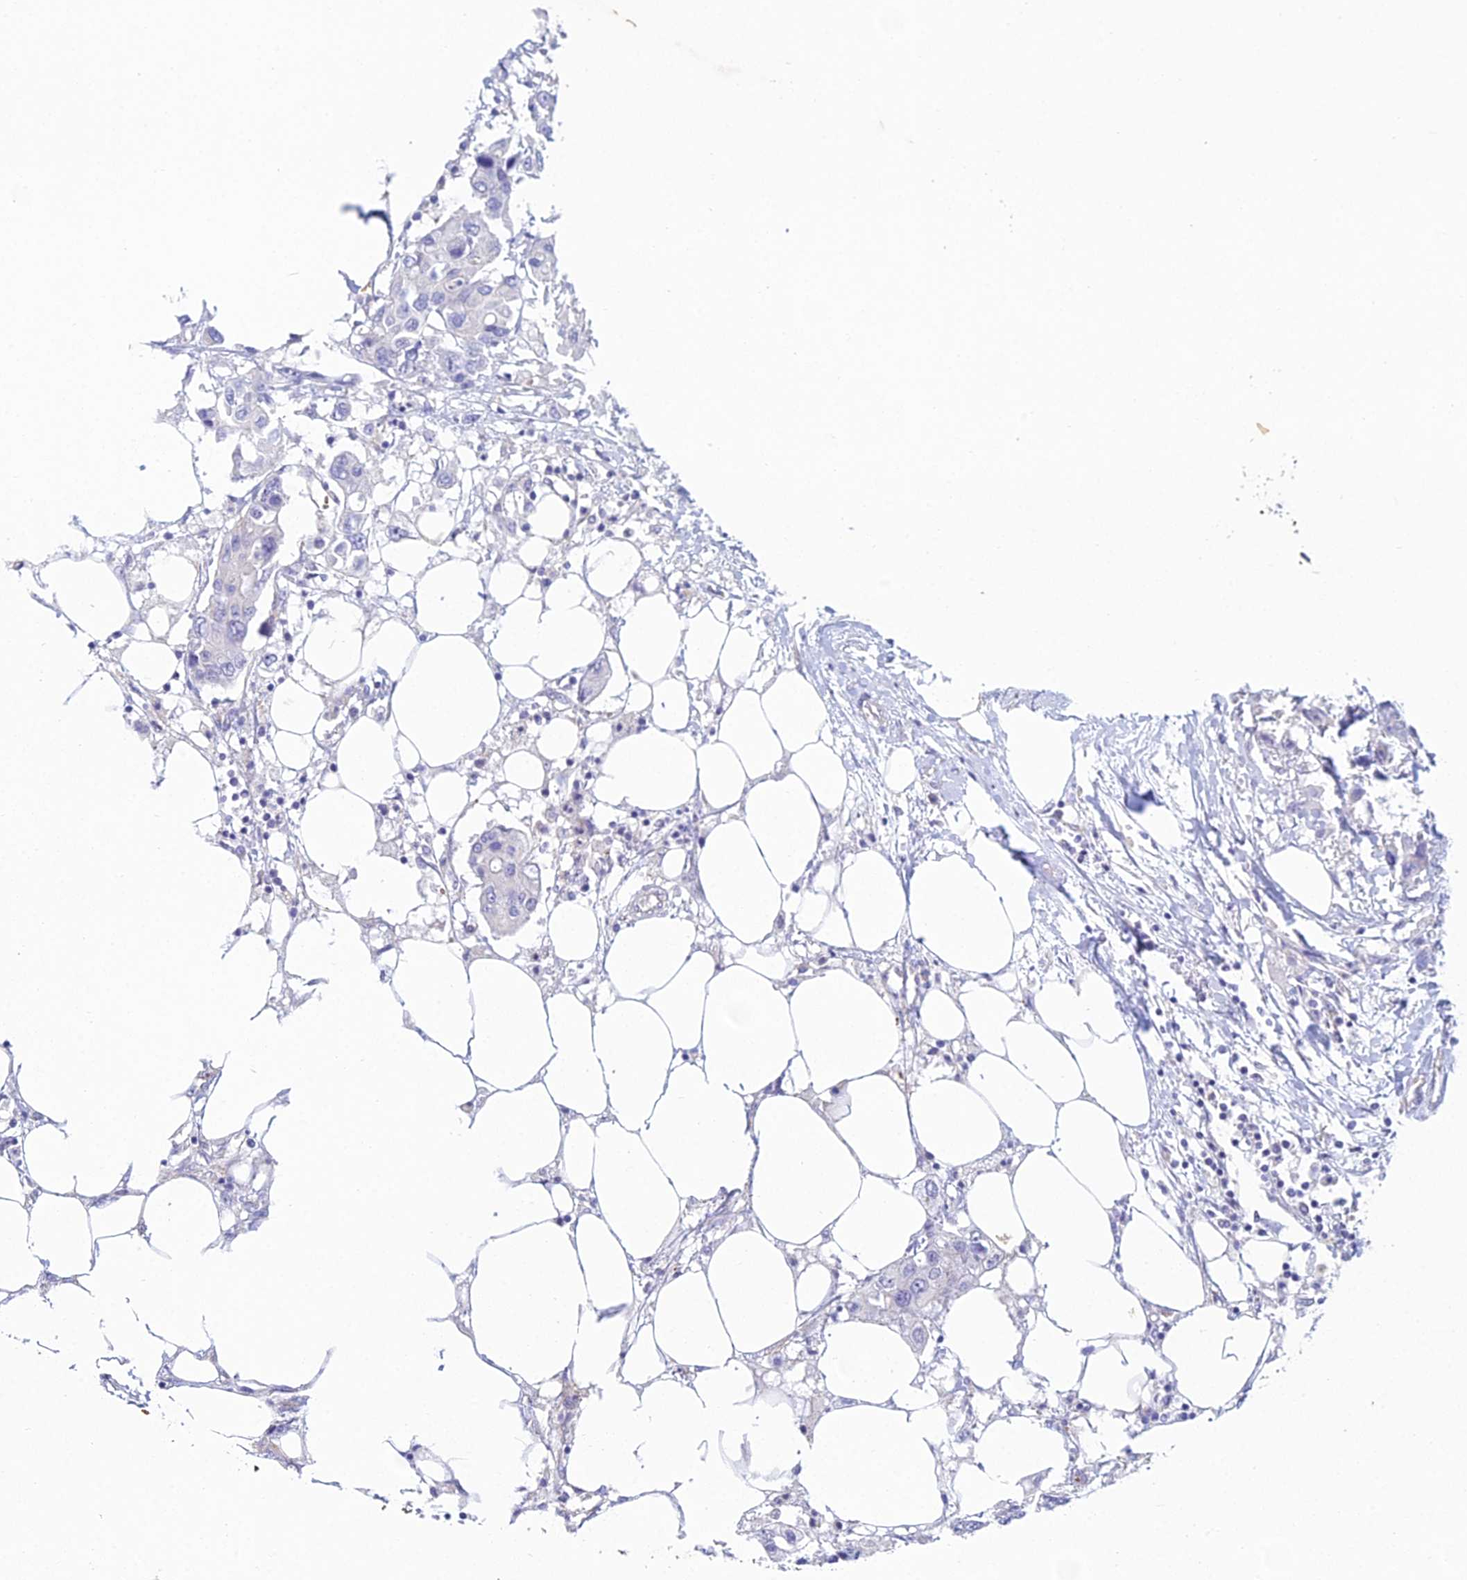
{"staining": {"intensity": "negative", "quantity": "none", "location": "none"}, "tissue": "colorectal cancer", "cell_type": "Tumor cells", "image_type": "cancer", "snomed": [{"axis": "morphology", "description": "Adenocarcinoma, NOS"}, {"axis": "topography", "description": "Colon"}], "caption": "Adenocarcinoma (colorectal) was stained to show a protein in brown. There is no significant staining in tumor cells.", "gene": "ZNF564", "patient": {"sex": "male", "age": 77}}